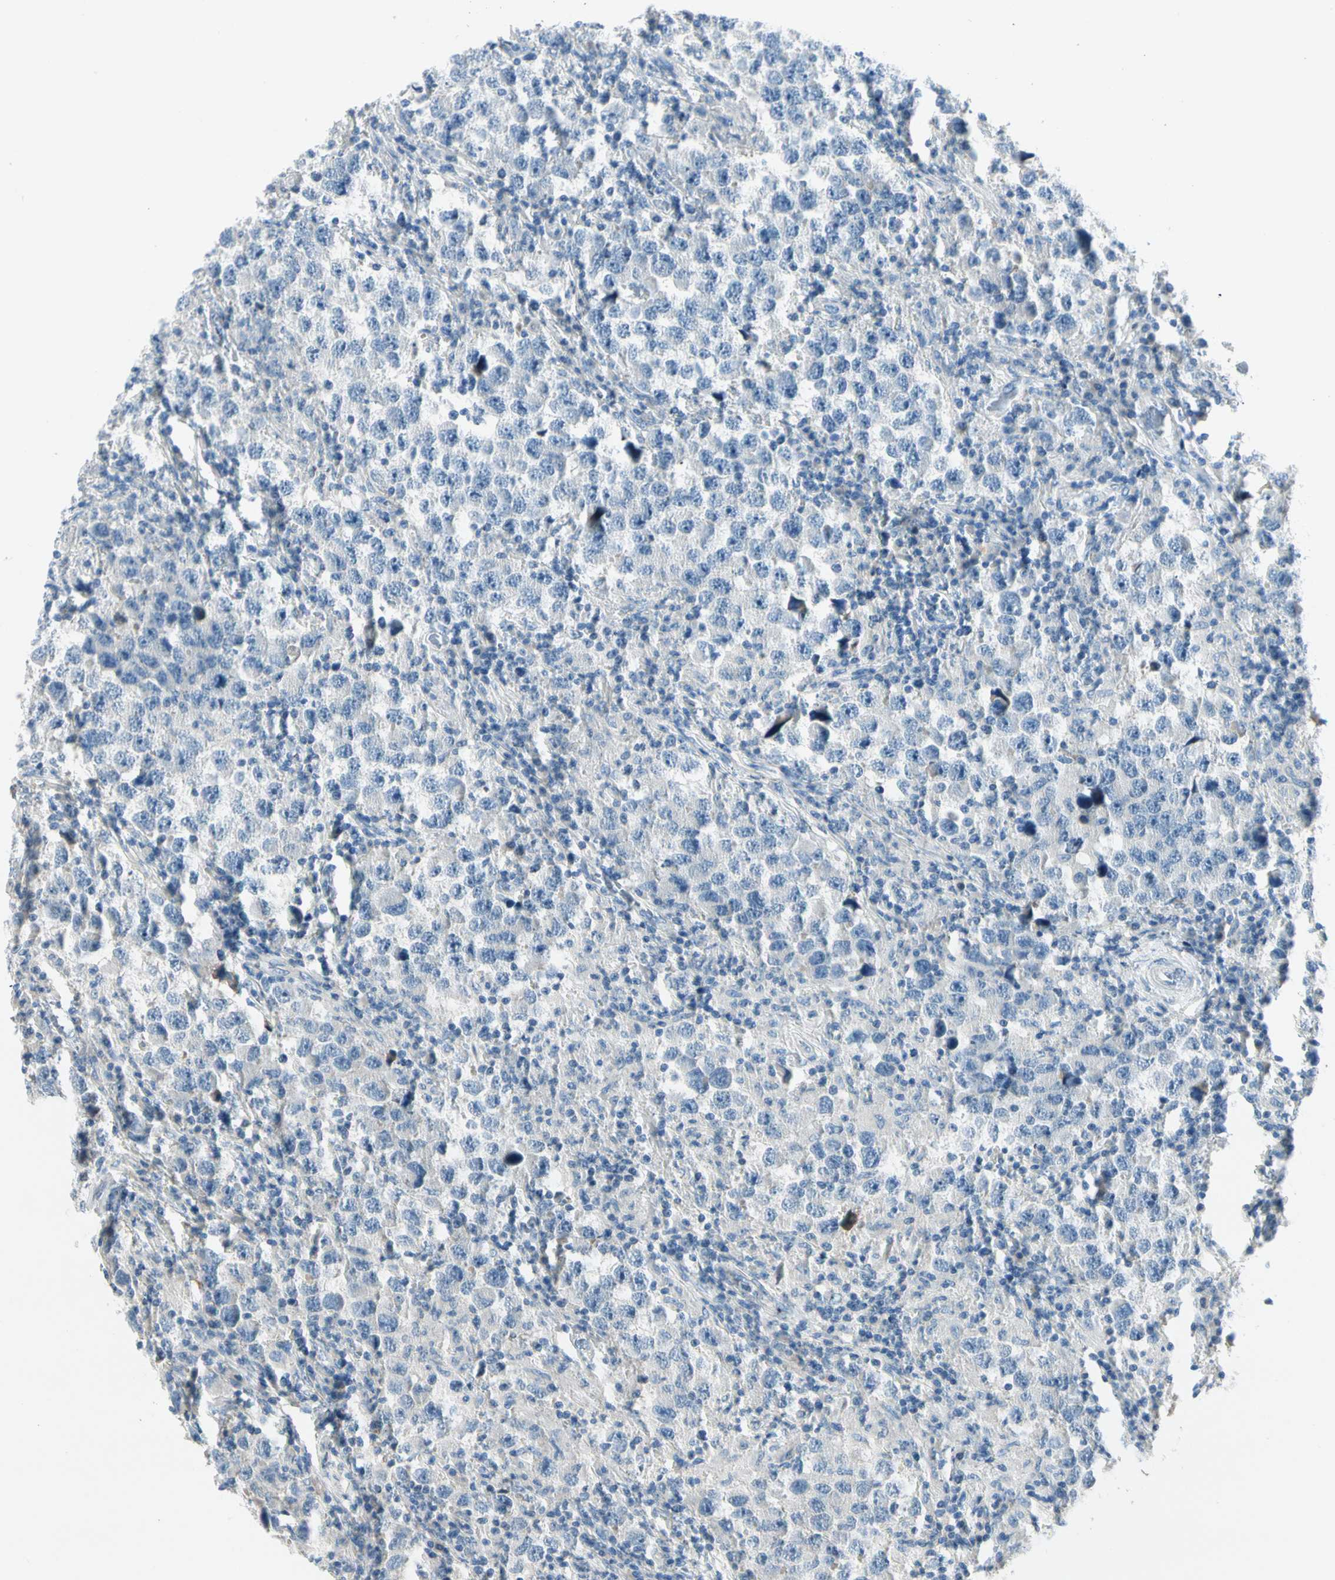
{"staining": {"intensity": "negative", "quantity": "none", "location": "none"}, "tissue": "testis cancer", "cell_type": "Tumor cells", "image_type": "cancer", "snomed": [{"axis": "morphology", "description": "Carcinoma, Embryonal, NOS"}, {"axis": "topography", "description": "Testis"}], "caption": "Tumor cells show no significant protein positivity in testis cancer (embryonal carcinoma).", "gene": "SERPIND1", "patient": {"sex": "male", "age": 21}}